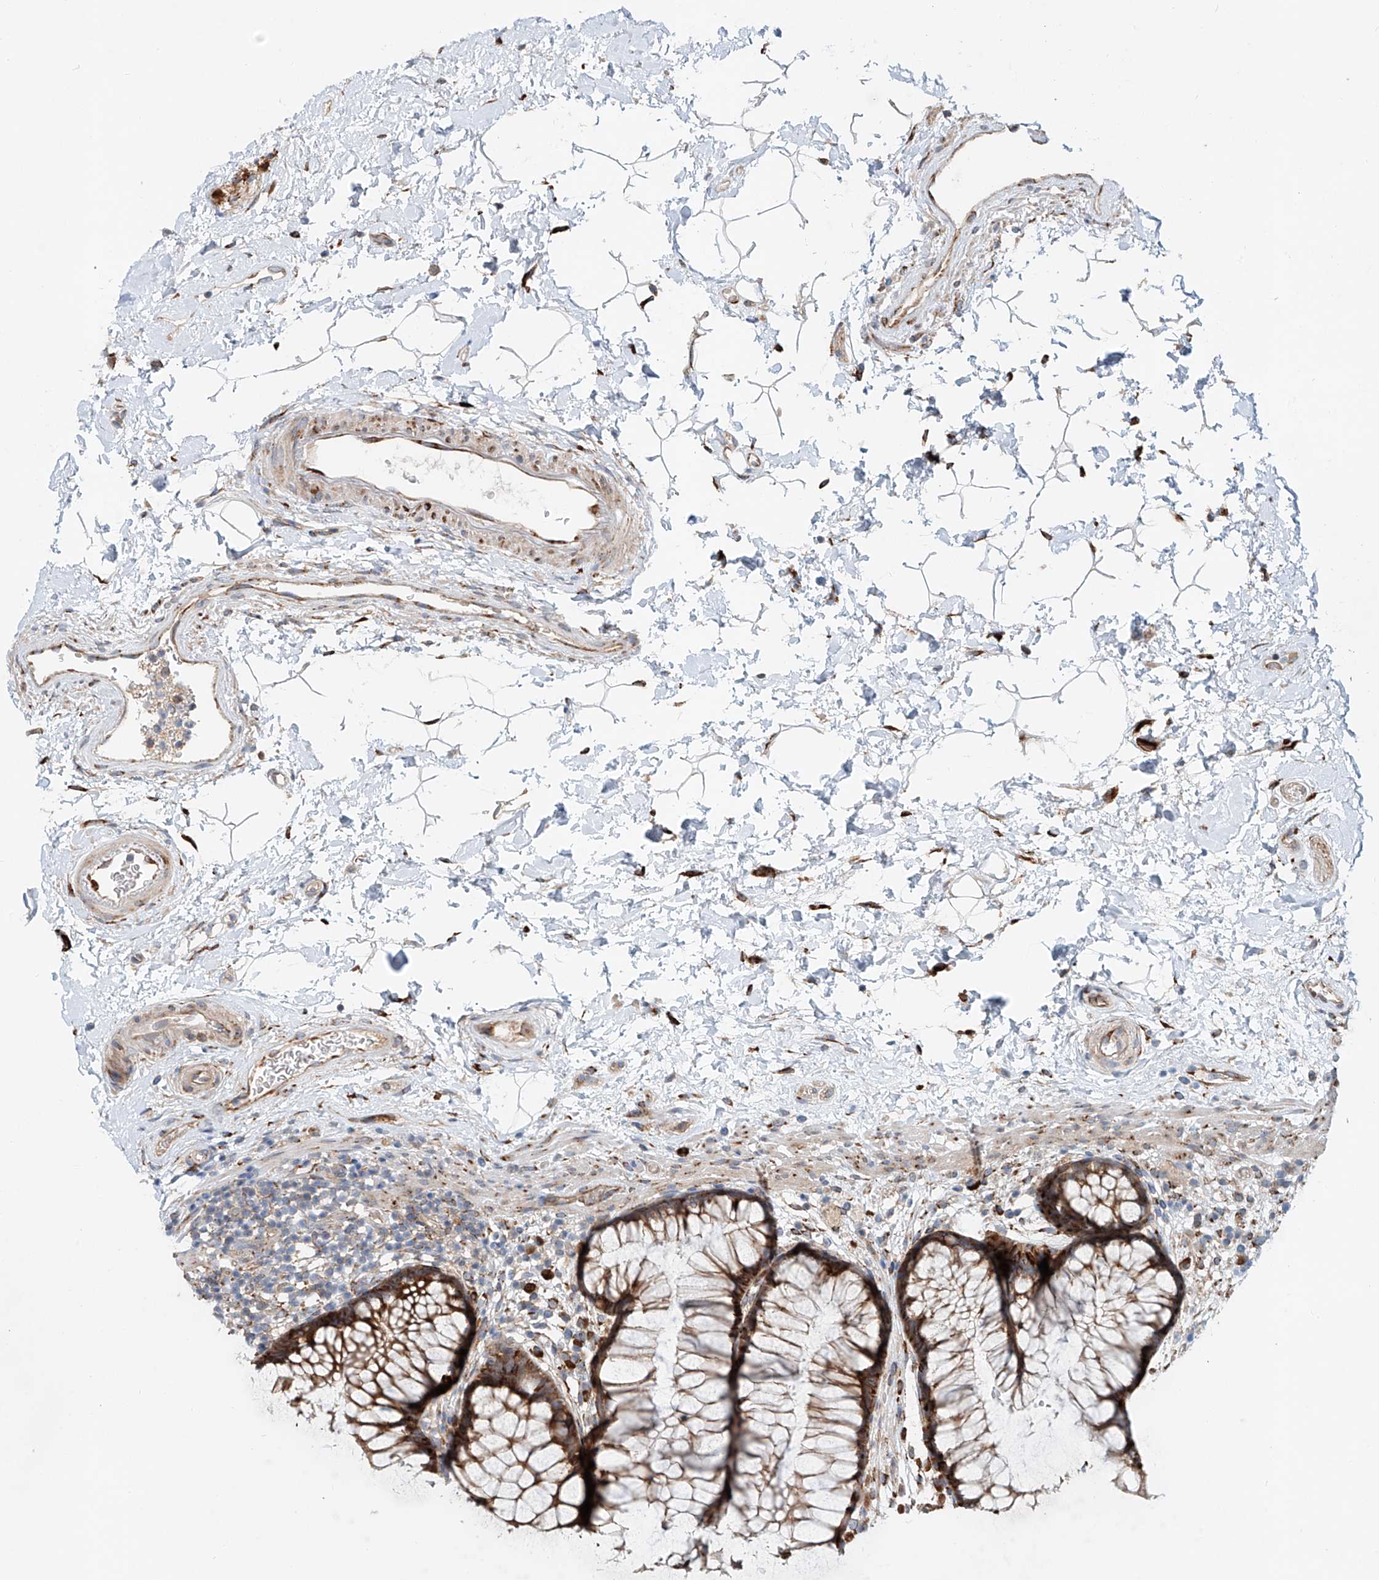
{"staining": {"intensity": "strong", "quantity": ">75%", "location": "cytoplasmic/membranous"}, "tissue": "rectum", "cell_type": "Glandular cells", "image_type": "normal", "snomed": [{"axis": "morphology", "description": "Normal tissue, NOS"}, {"axis": "topography", "description": "Rectum"}], "caption": "Glandular cells show high levels of strong cytoplasmic/membranous staining in about >75% of cells in unremarkable human rectum. Nuclei are stained in blue.", "gene": "SNAP29", "patient": {"sex": "male", "age": 51}}